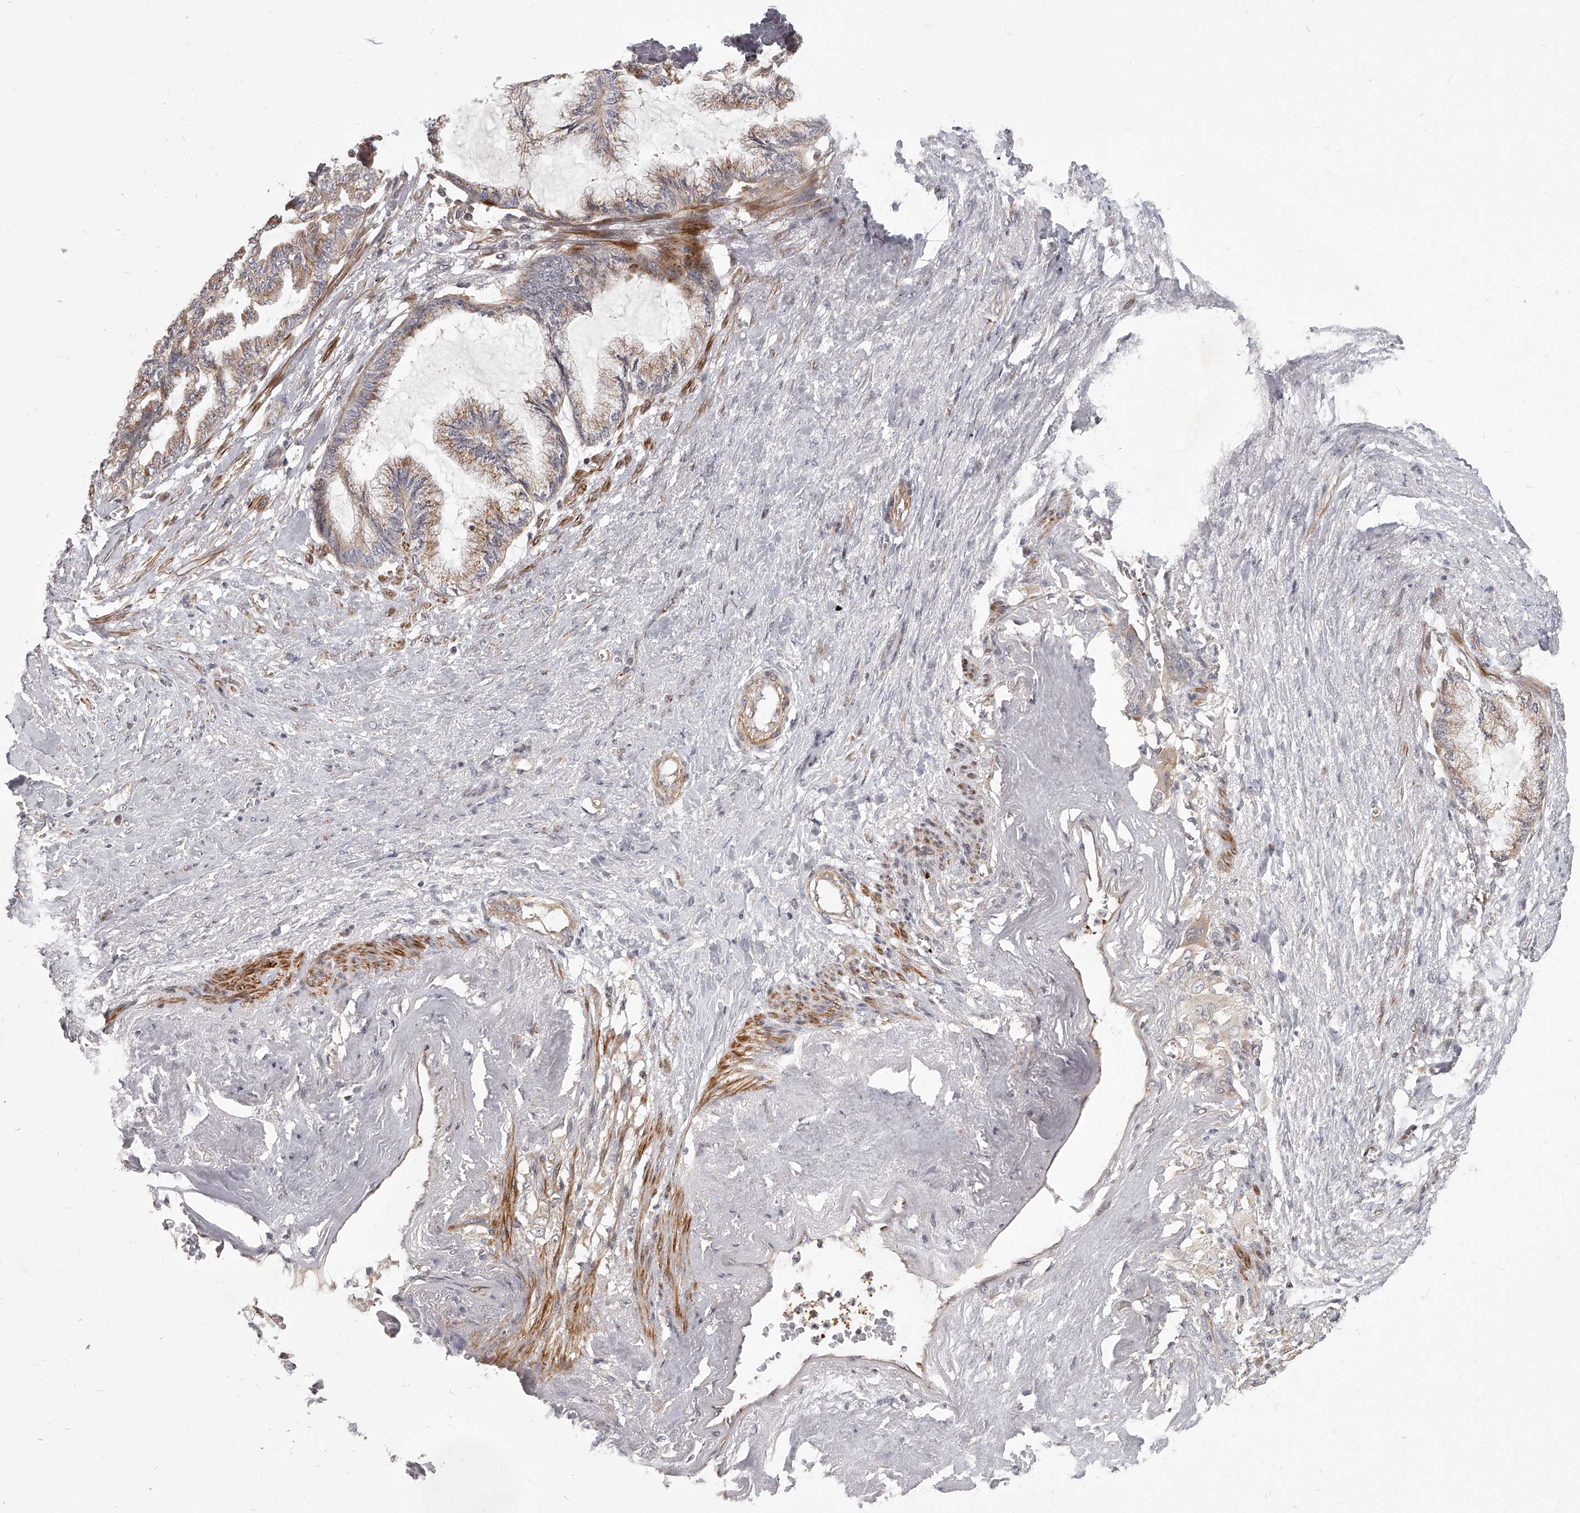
{"staining": {"intensity": "weak", "quantity": ">75%", "location": "cytoplasmic/membranous"}, "tissue": "endometrial cancer", "cell_type": "Tumor cells", "image_type": "cancer", "snomed": [{"axis": "morphology", "description": "Adenocarcinoma, NOS"}, {"axis": "topography", "description": "Endometrium"}], "caption": "This is an image of IHC staining of adenocarcinoma (endometrial), which shows weak expression in the cytoplasmic/membranous of tumor cells.", "gene": "SLC37A1", "patient": {"sex": "female", "age": 86}}